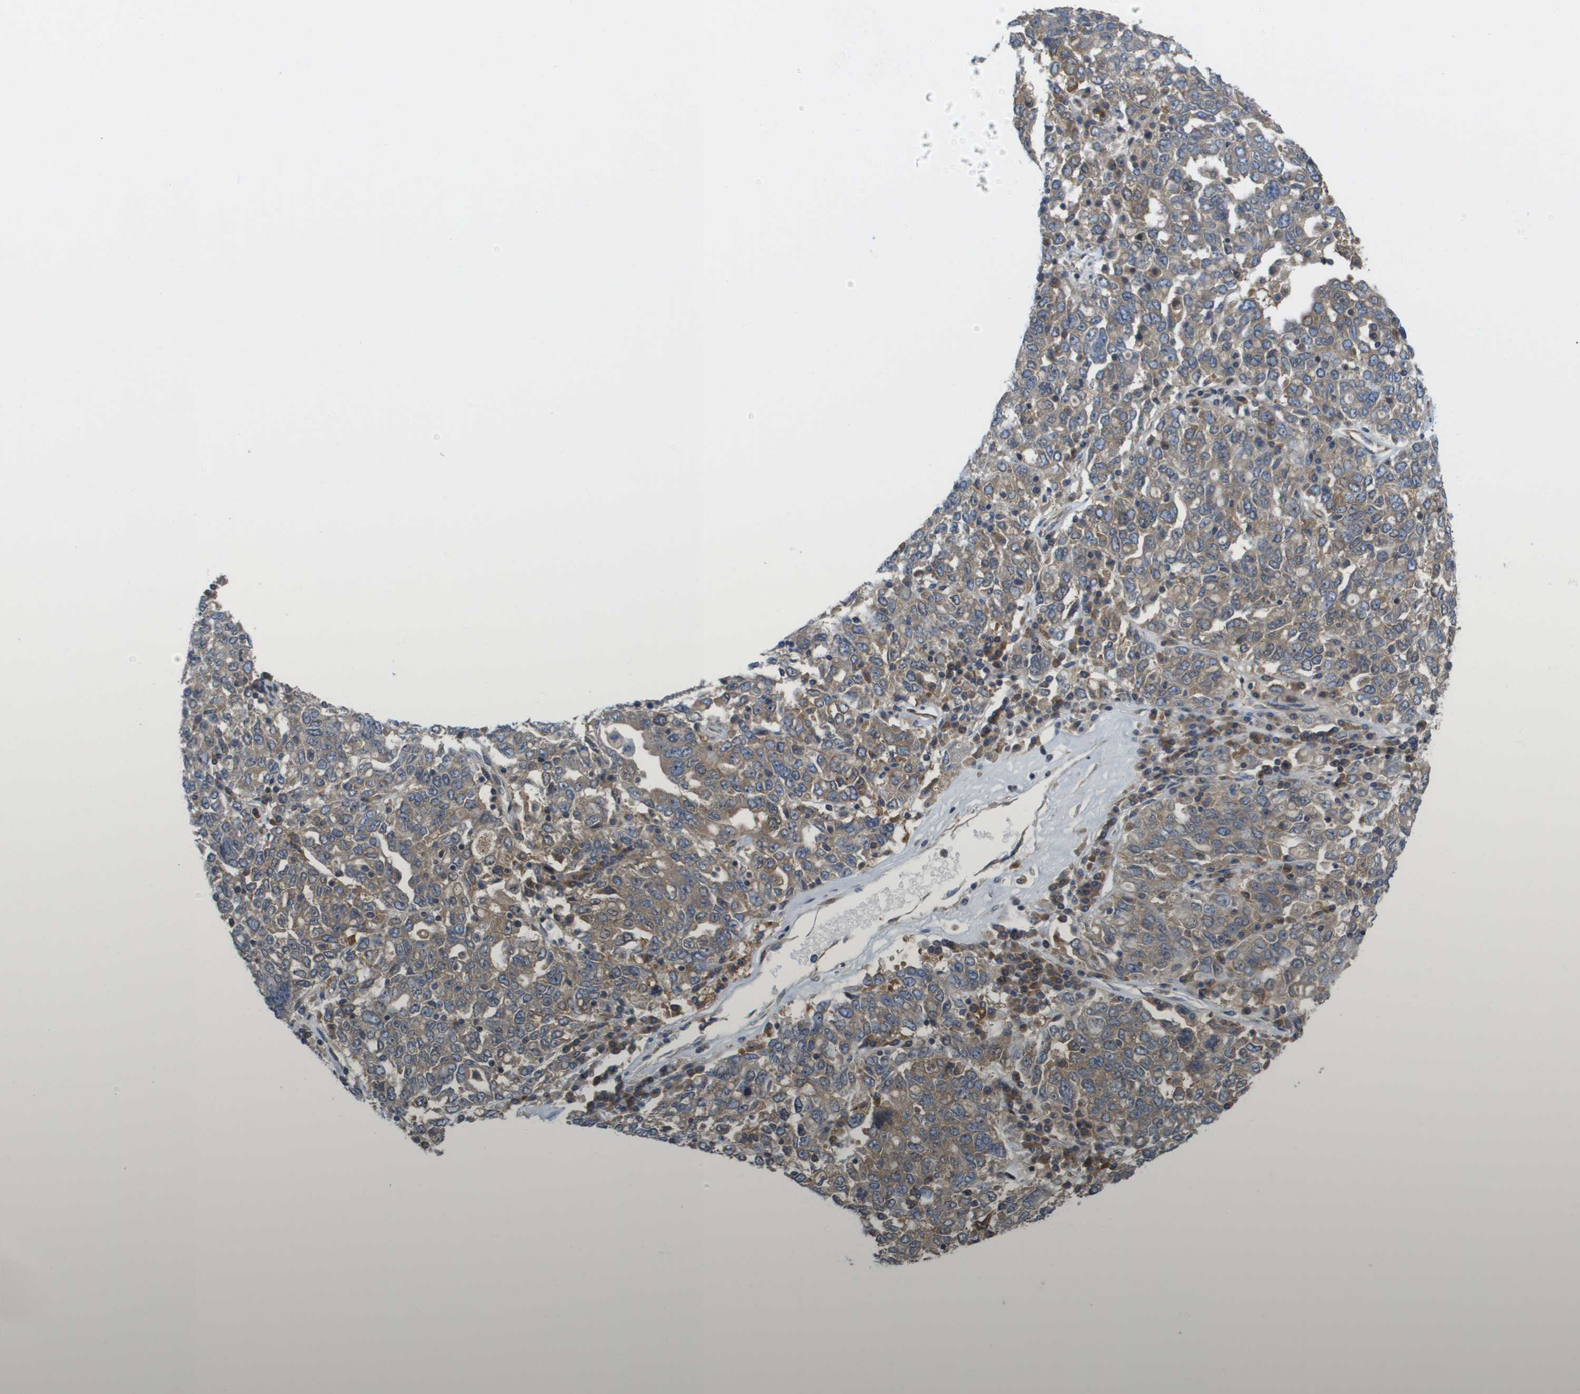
{"staining": {"intensity": "moderate", "quantity": ">75%", "location": "cytoplasmic/membranous"}, "tissue": "ovarian cancer", "cell_type": "Tumor cells", "image_type": "cancer", "snomed": [{"axis": "morphology", "description": "Carcinoma, endometroid"}, {"axis": "topography", "description": "Ovary"}], "caption": "Endometroid carcinoma (ovarian) stained for a protein demonstrates moderate cytoplasmic/membranous positivity in tumor cells. (DAB (3,3'-diaminobenzidine) IHC, brown staining for protein, blue staining for nuclei).", "gene": "EIF4G2", "patient": {"sex": "female", "age": 62}}